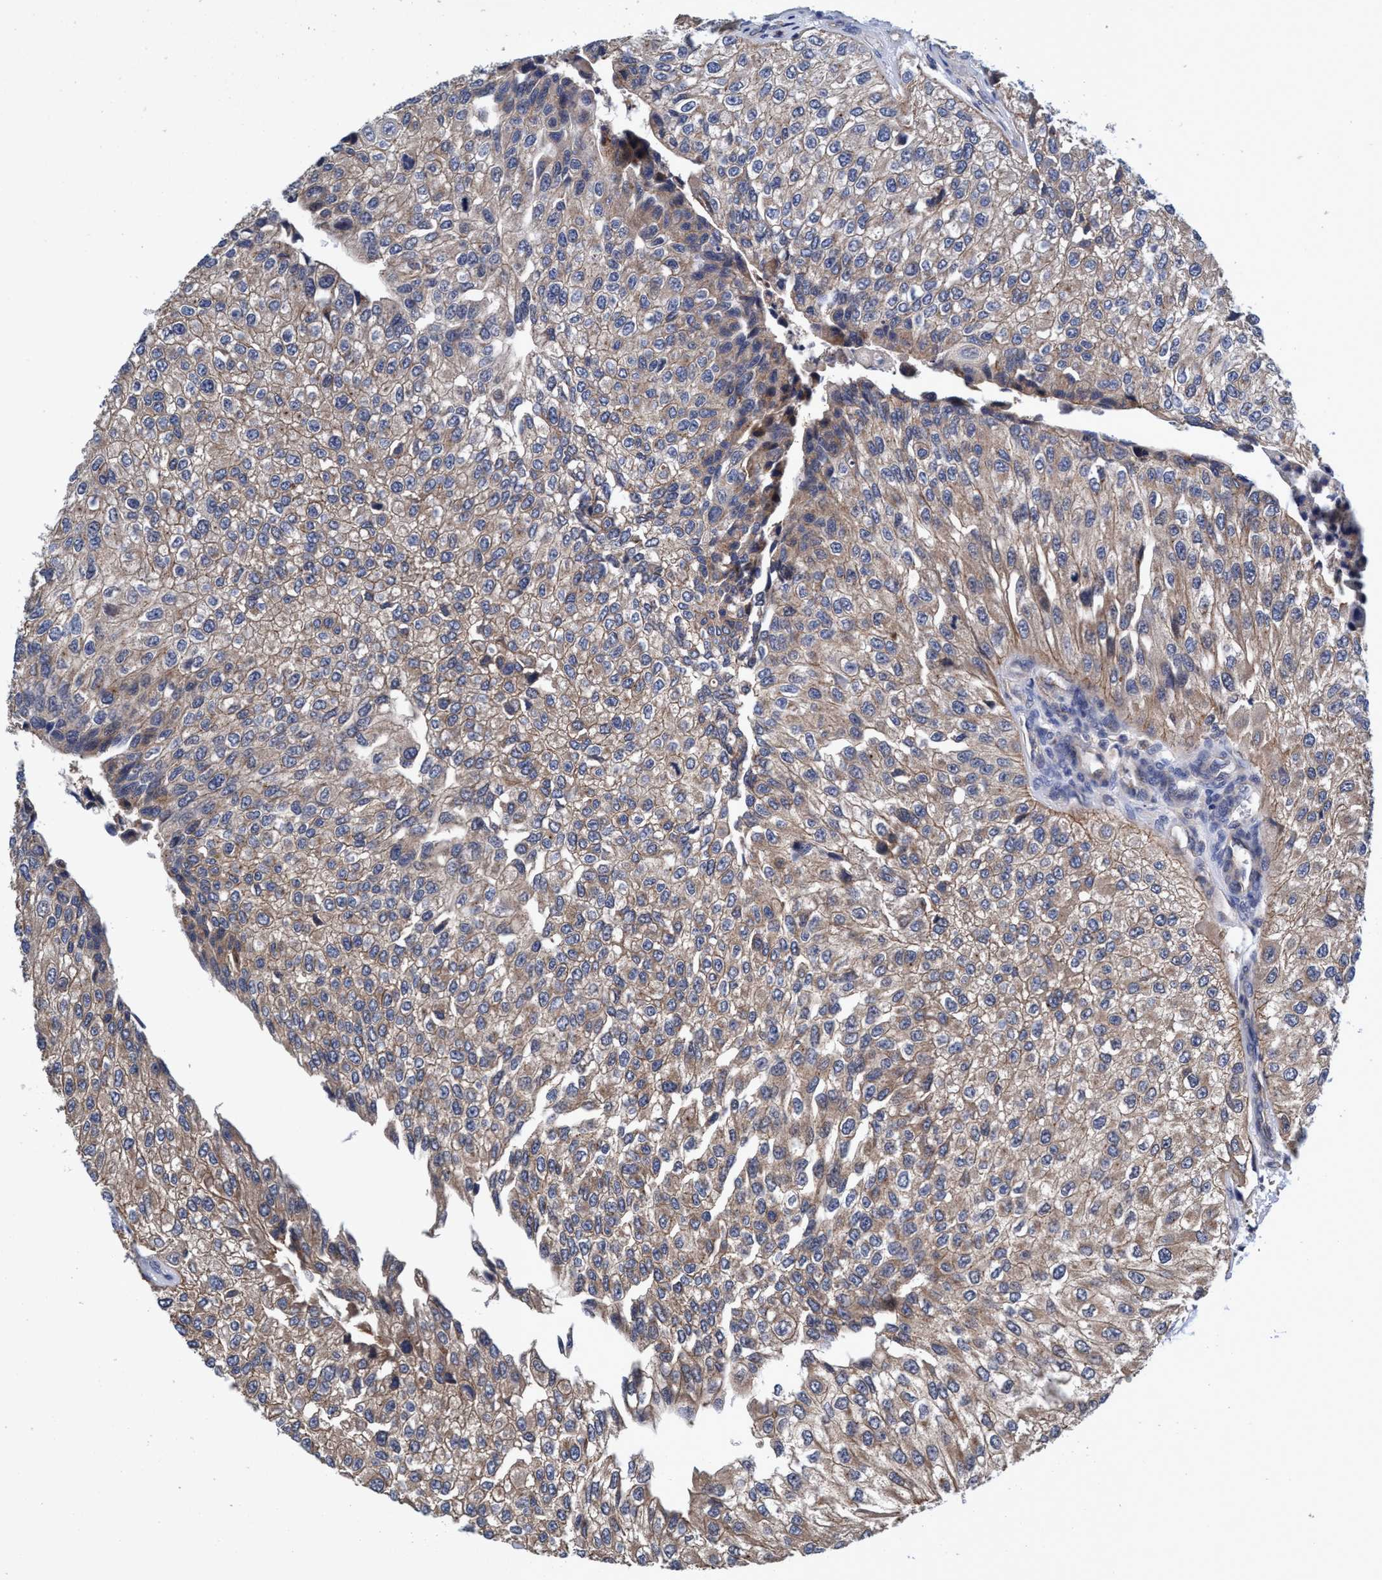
{"staining": {"intensity": "weak", "quantity": ">75%", "location": "cytoplasmic/membranous"}, "tissue": "urothelial cancer", "cell_type": "Tumor cells", "image_type": "cancer", "snomed": [{"axis": "morphology", "description": "Urothelial carcinoma, High grade"}, {"axis": "topography", "description": "Kidney"}, {"axis": "topography", "description": "Urinary bladder"}], "caption": "Weak cytoplasmic/membranous staining for a protein is seen in about >75% of tumor cells of urothelial cancer using immunohistochemistry.", "gene": "CALCOCO2", "patient": {"sex": "male", "age": 77}}